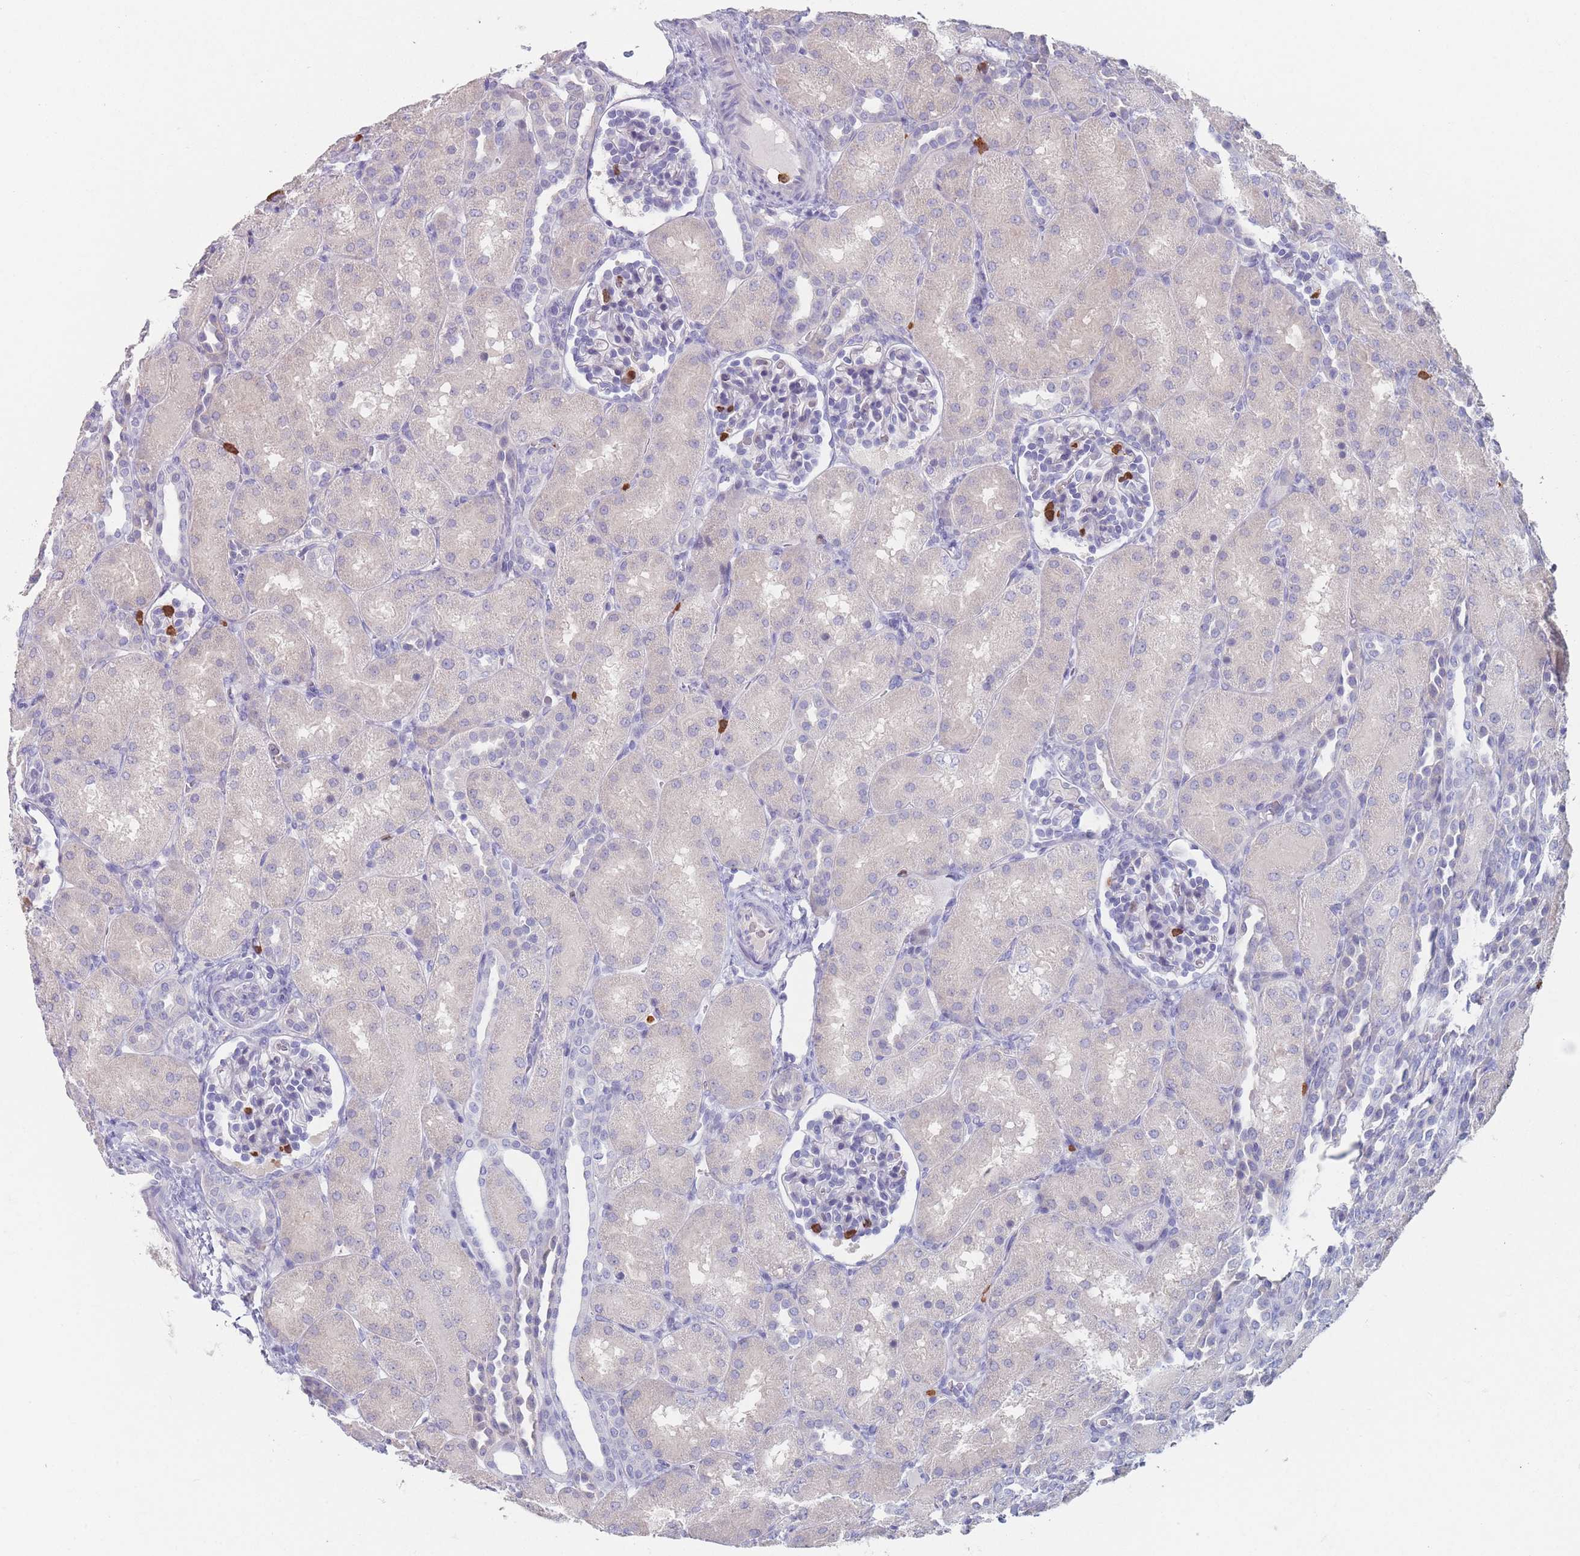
{"staining": {"intensity": "negative", "quantity": "none", "location": "none"}, "tissue": "kidney", "cell_type": "Cells in glomeruli", "image_type": "normal", "snomed": [{"axis": "morphology", "description": "Normal tissue, NOS"}, {"axis": "topography", "description": "Kidney"}], "caption": "An IHC histopathology image of benign kidney is shown. There is no staining in cells in glomeruli of kidney. (DAB (3,3'-diaminobenzidine) immunohistochemistry (IHC), high magnification).", "gene": "ATP1A3", "patient": {"sex": "male", "age": 1}}